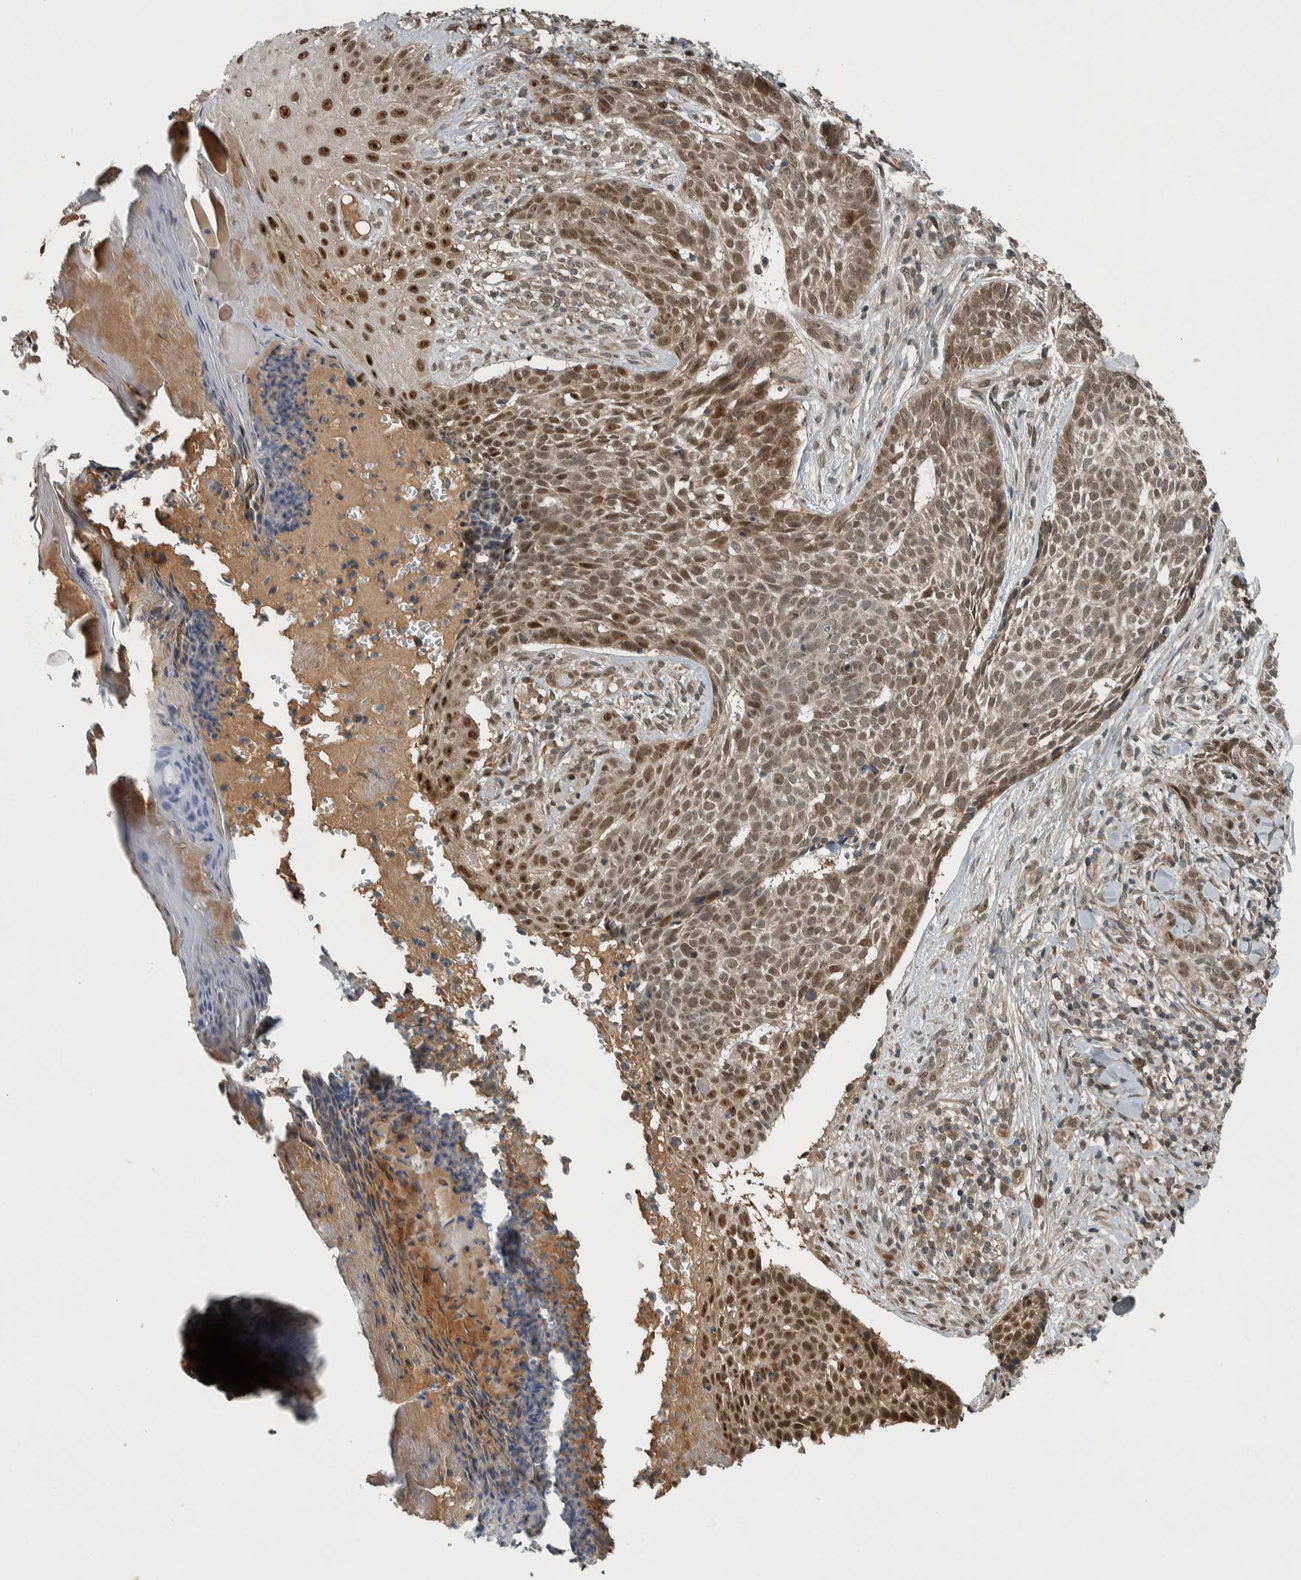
{"staining": {"intensity": "moderate", "quantity": ">75%", "location": "nuclear"}, "tissue": "skin cancer", "cell_type": "Tumor cells", "image_type": "cancer", "snomed": [{"axis": "morphology", "description": "Normal tissue, NOS"}, {"axis": "morphology", "description": "Basal cell carcinoma"}, {"axis": "topography", "description": "Skin"}], "caption": "High-power microscopy captured an IHC image of skin cancer, revealing moderate nuclear staining in approximately >75% of tumor cells. (IHC, brightfield microscopy, high magnification).", "gene": "XPO5", "patient": {"sex": "male", "age": 67}}